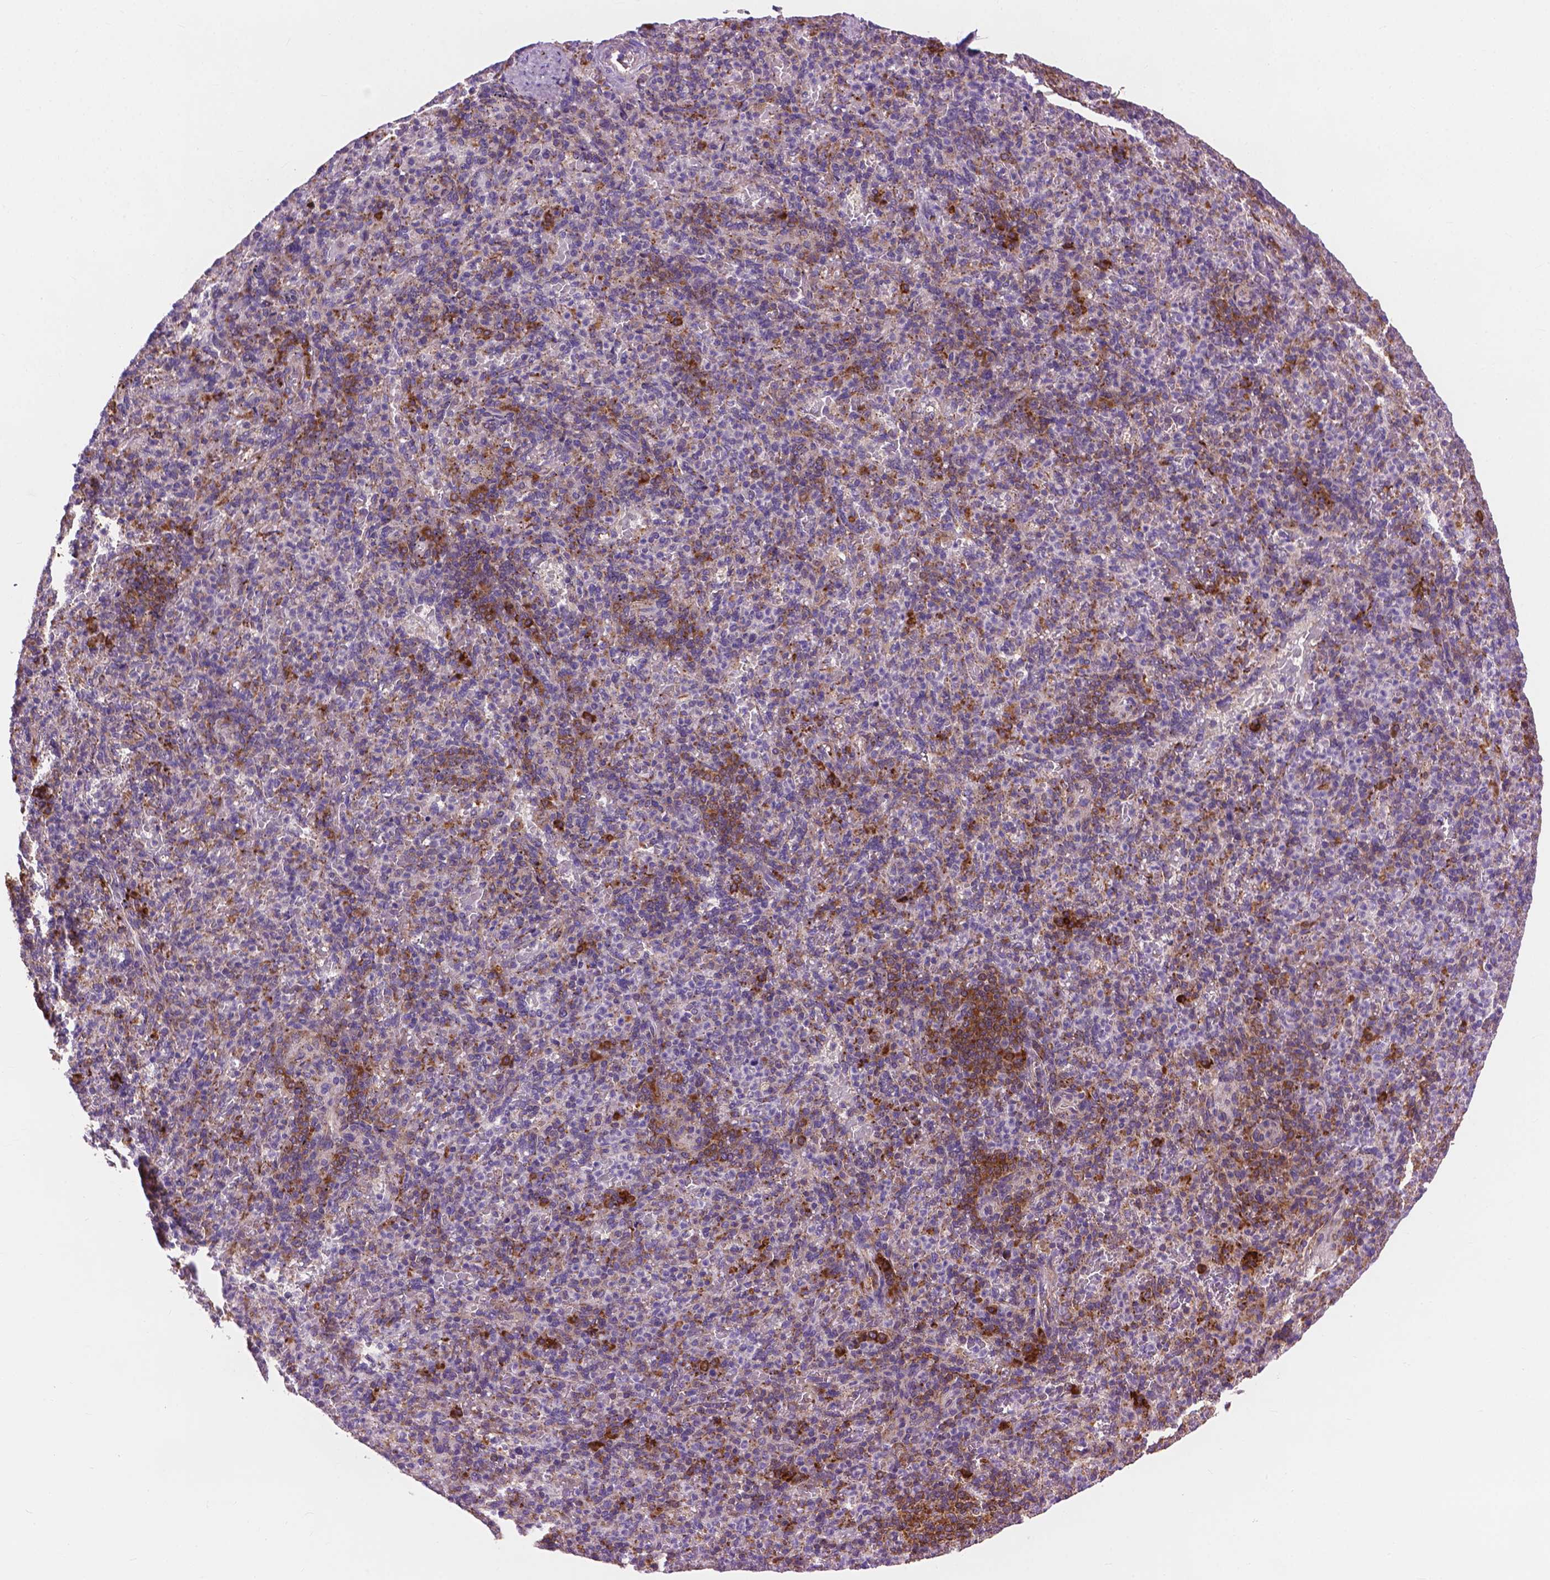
{"staining": {"intensity": "strong", "quantity": "<25%", "location": "cytoplasmic/membranous"}, "tissue": "spleen", "cell_type": "Cells in red pulp", "image_type": "normal", "snomed": [{"axis": "morphology", "description": "Normal tissue, NOS"}, {"axis": "topography", "description": "Spleen"}], "caption": "Cells in red pulp display medium levels of strong cytoplasmic/membranous staining in about <25% of cells in normal human spleen.", "gene": "RPL37A", "patient": {"sex": "female", "age": 74}}